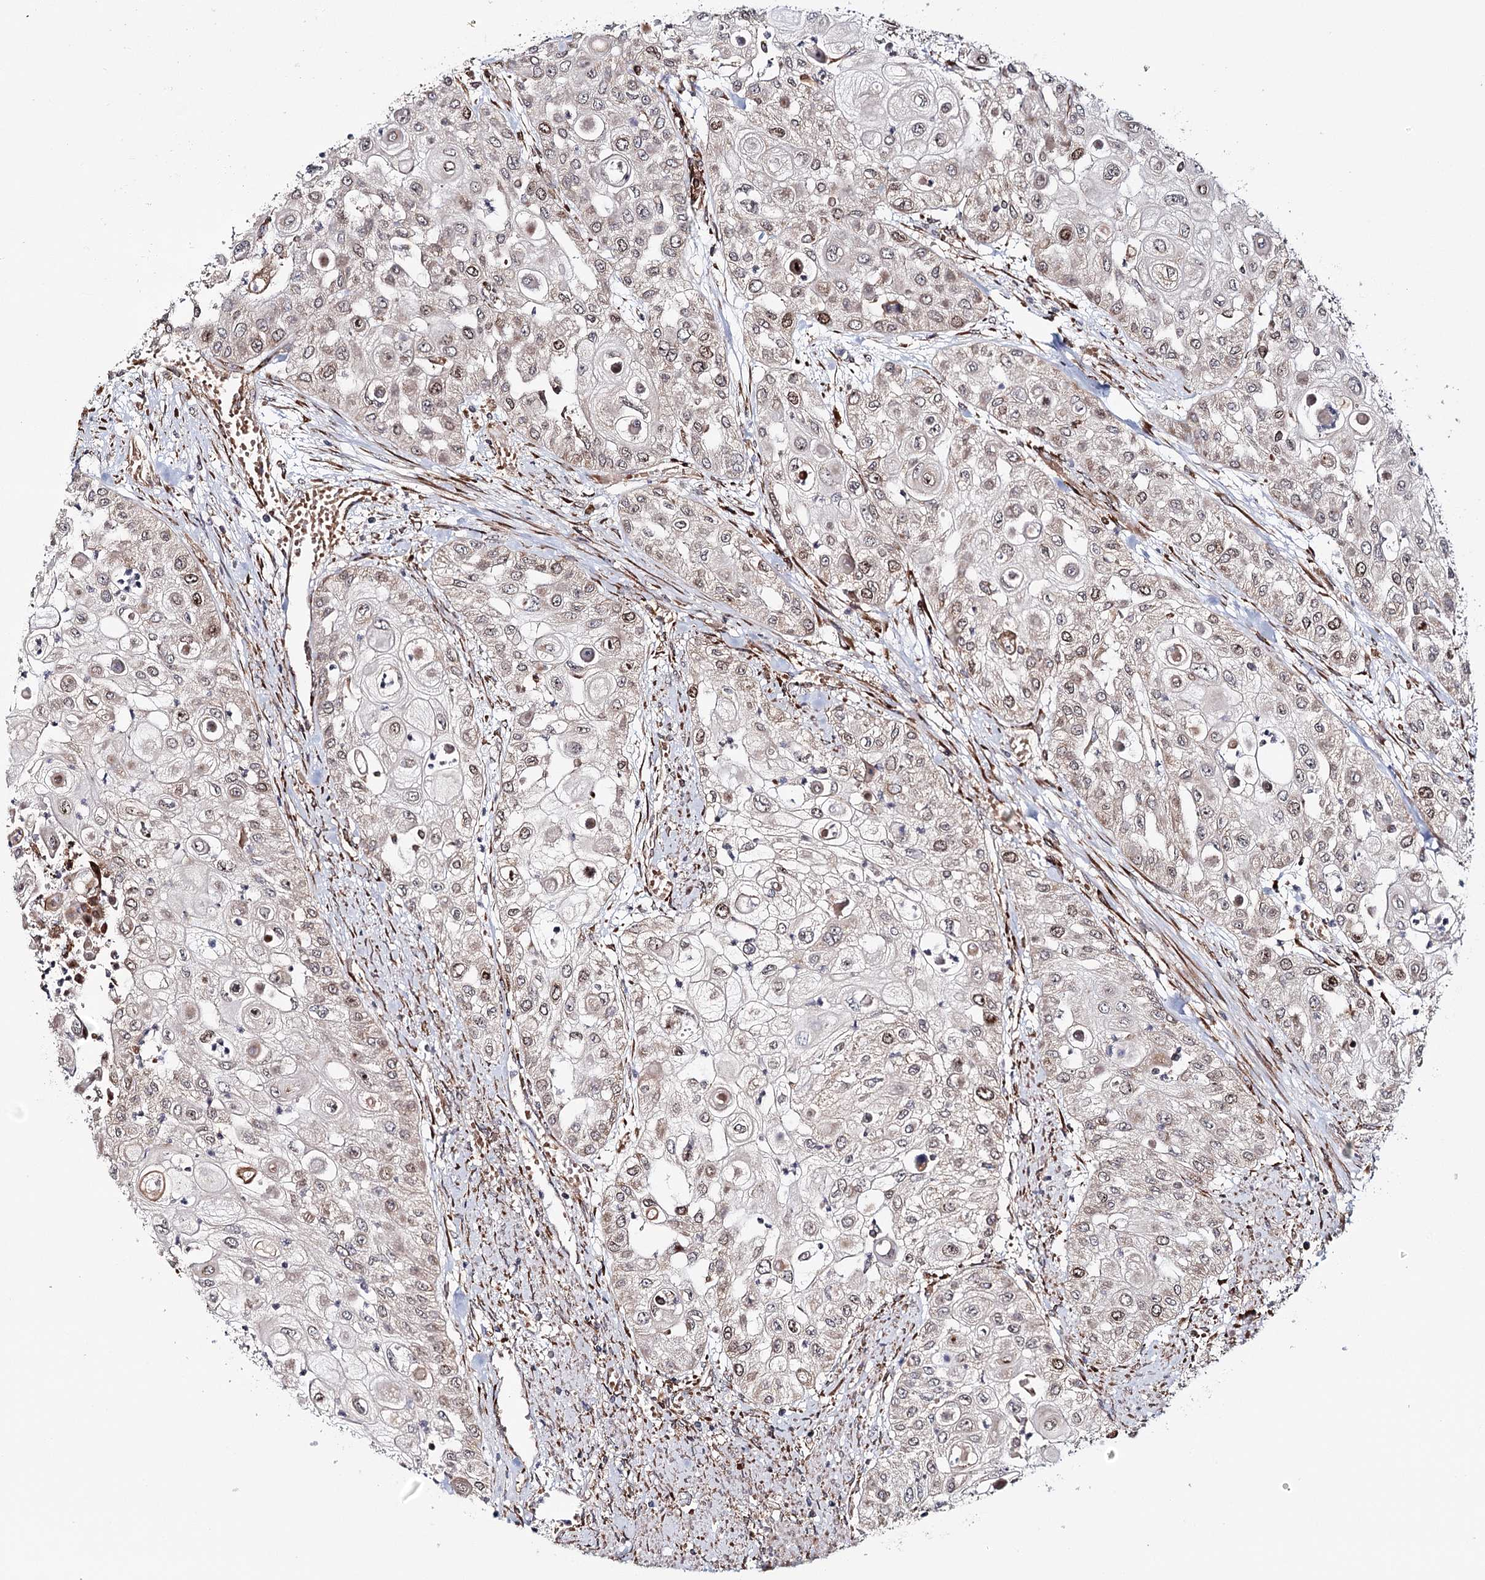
{"staining": {"intensity": "weak", "quantity": "<25%", "location": "cytoplasmic/membranous,nuclear"}, "tissue": "urothelial cancer", "cell_type": "Tumor cells", "image_type": "cancer", "snomed": [{"axis": "morphology", "description": "Urothelial carcinoma, High grade"}, {"axis": "topography", "description": "Urinary bladder"}], "caption": "Immunohistochemistry of urothelial cancer exhibits no expression in tumor cells. (DAB immunohistochemistry visualized using brightfield microscopy, high magnification).", "gene": "MKNK1", "patient": {"sex": "female", "age": 79}}